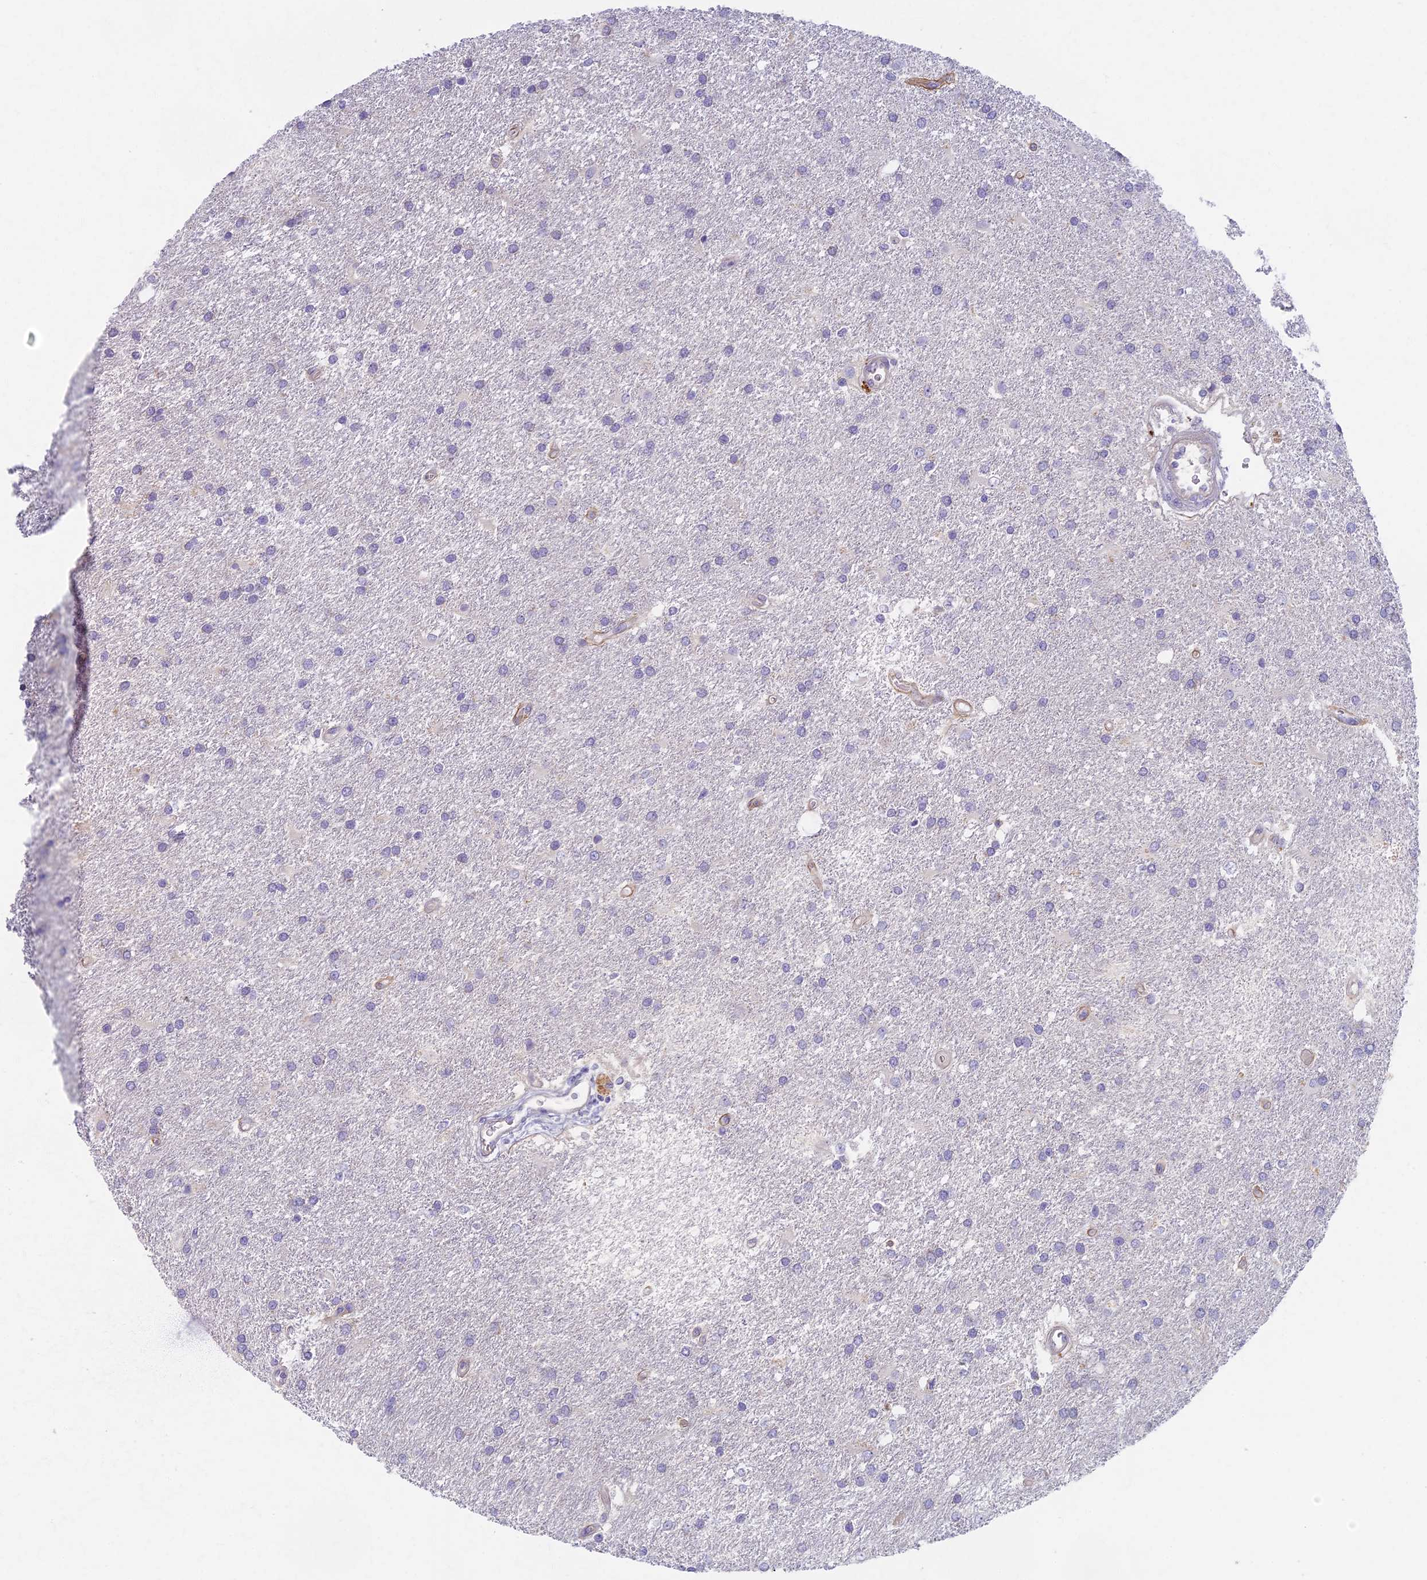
{"staining": {"intensity": "negative", "quantity": "none", "location": "none"}, "tissue": "glioma", "cell_type": "Tumor cells", "image_type": "cancer", "snomed": [{"axis": "morphology", "description": "Glioma, malignant, Low grade"}, {"axis": "topography", "description": "Brain"}], "caption": "The histopathology image reveals no staining of tumor cells in malignant glioma (low-grade). The staining was performed using DAB to visualize the protein expression in brown, while the nuclei were stained in blue with hematoxylin (Magnification: 20x).", "gene": "AP4E1", "patient": {"sex": "male", "age": 66}}